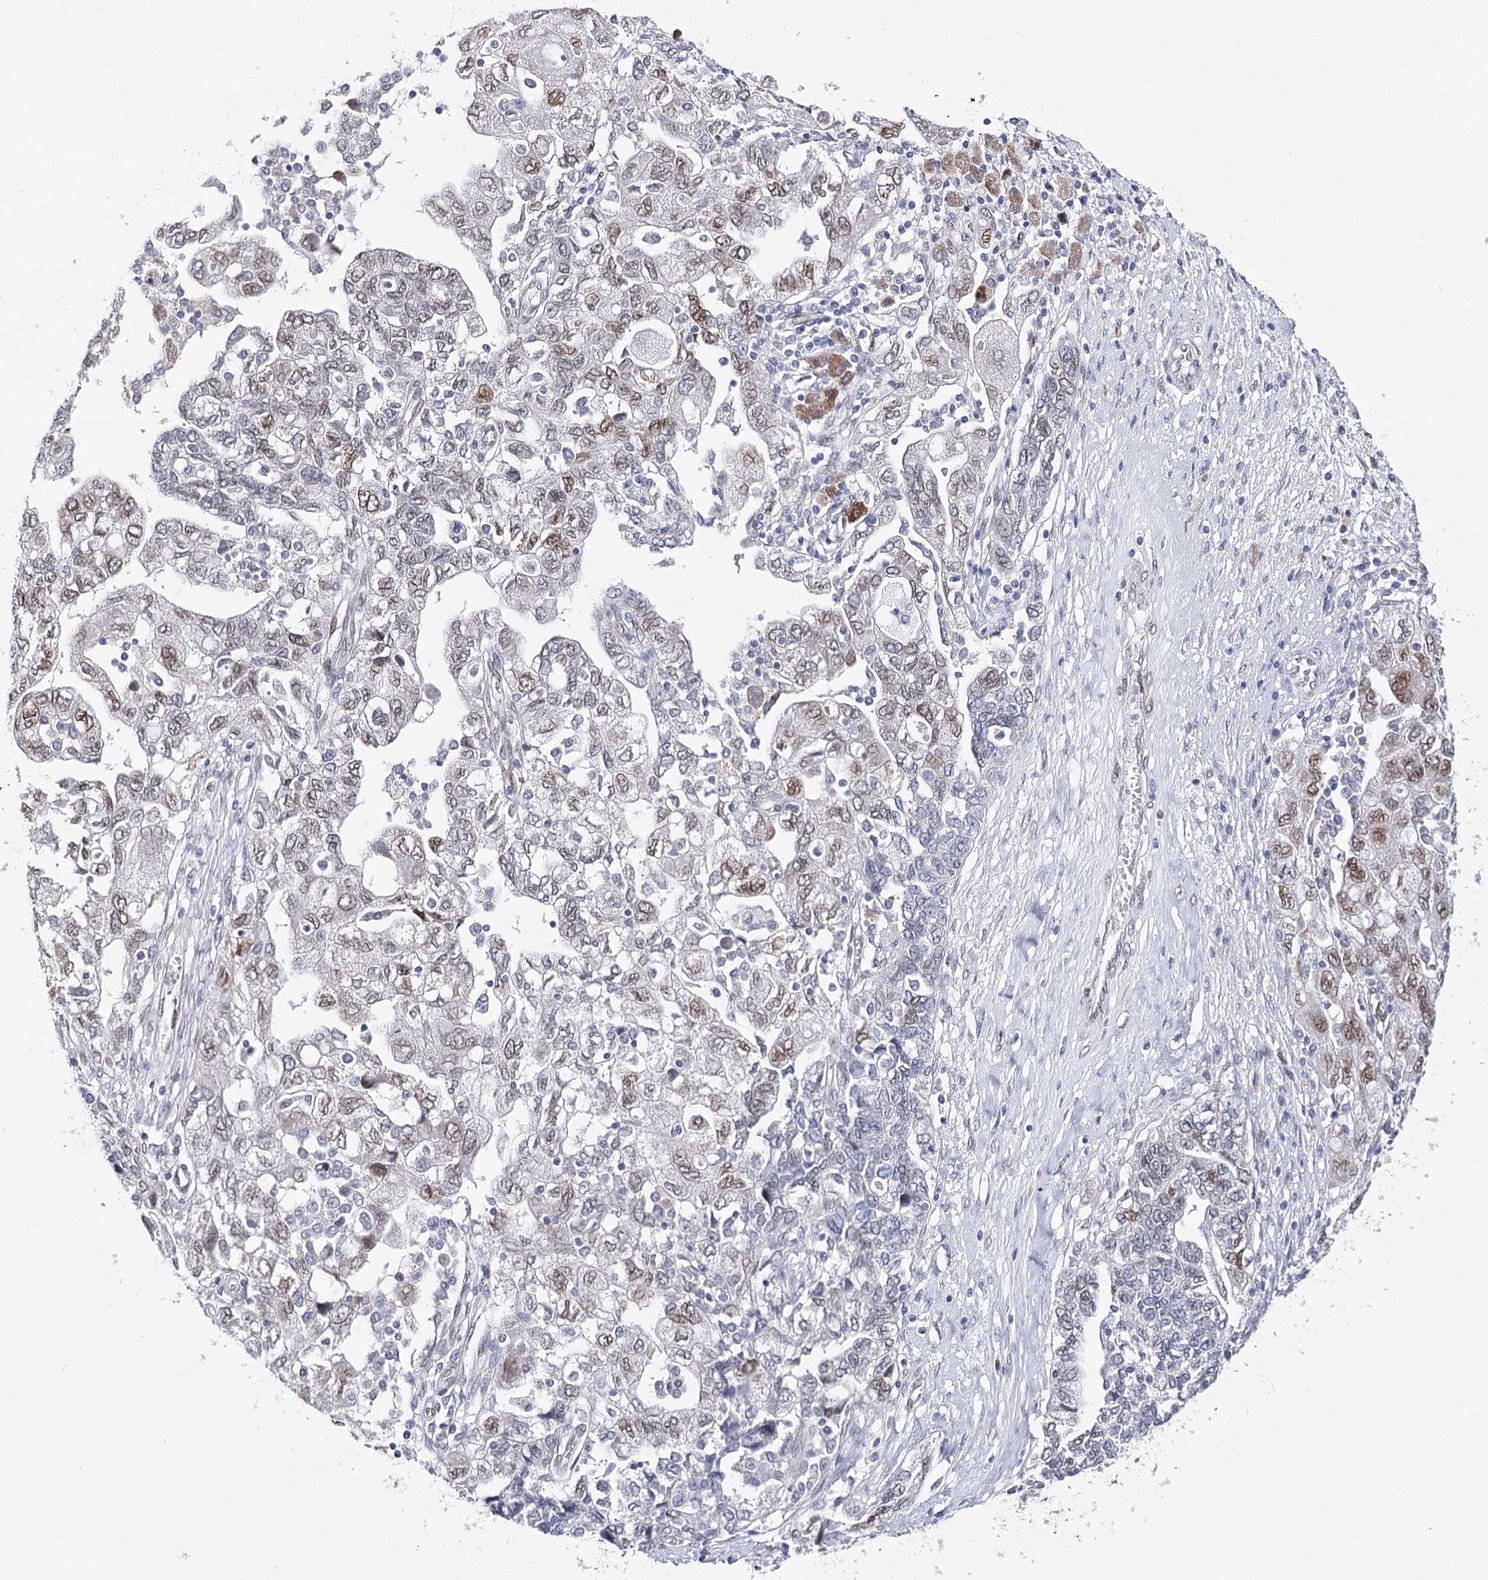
{"staining": {"intensity": "moderate", "quantity": "25%-75%", "location": "cytoplasmic/membranous,nuclear"}, "tissue": "ovarian cancer", "cell_type": "Tumor cells", "image_type": "cancer", "snomed": [{"axis": "morphology", "description": "Carcinoma, NOS"}, {"axis": "morphology", "description": "Cystadenocarcinoma, serous, NOS"}, {"axis": "topography", "description": "Ovary"}], "caption": "Protein staining of ovarian serous cystadenocarcinoma tissue demonstrates moderate cytoplasmic/membranous and nuclear positivity in about 25%-75% of tumor cells.", "gene": "TMEM201", "patient": {"sex": "female", "age": 69}}